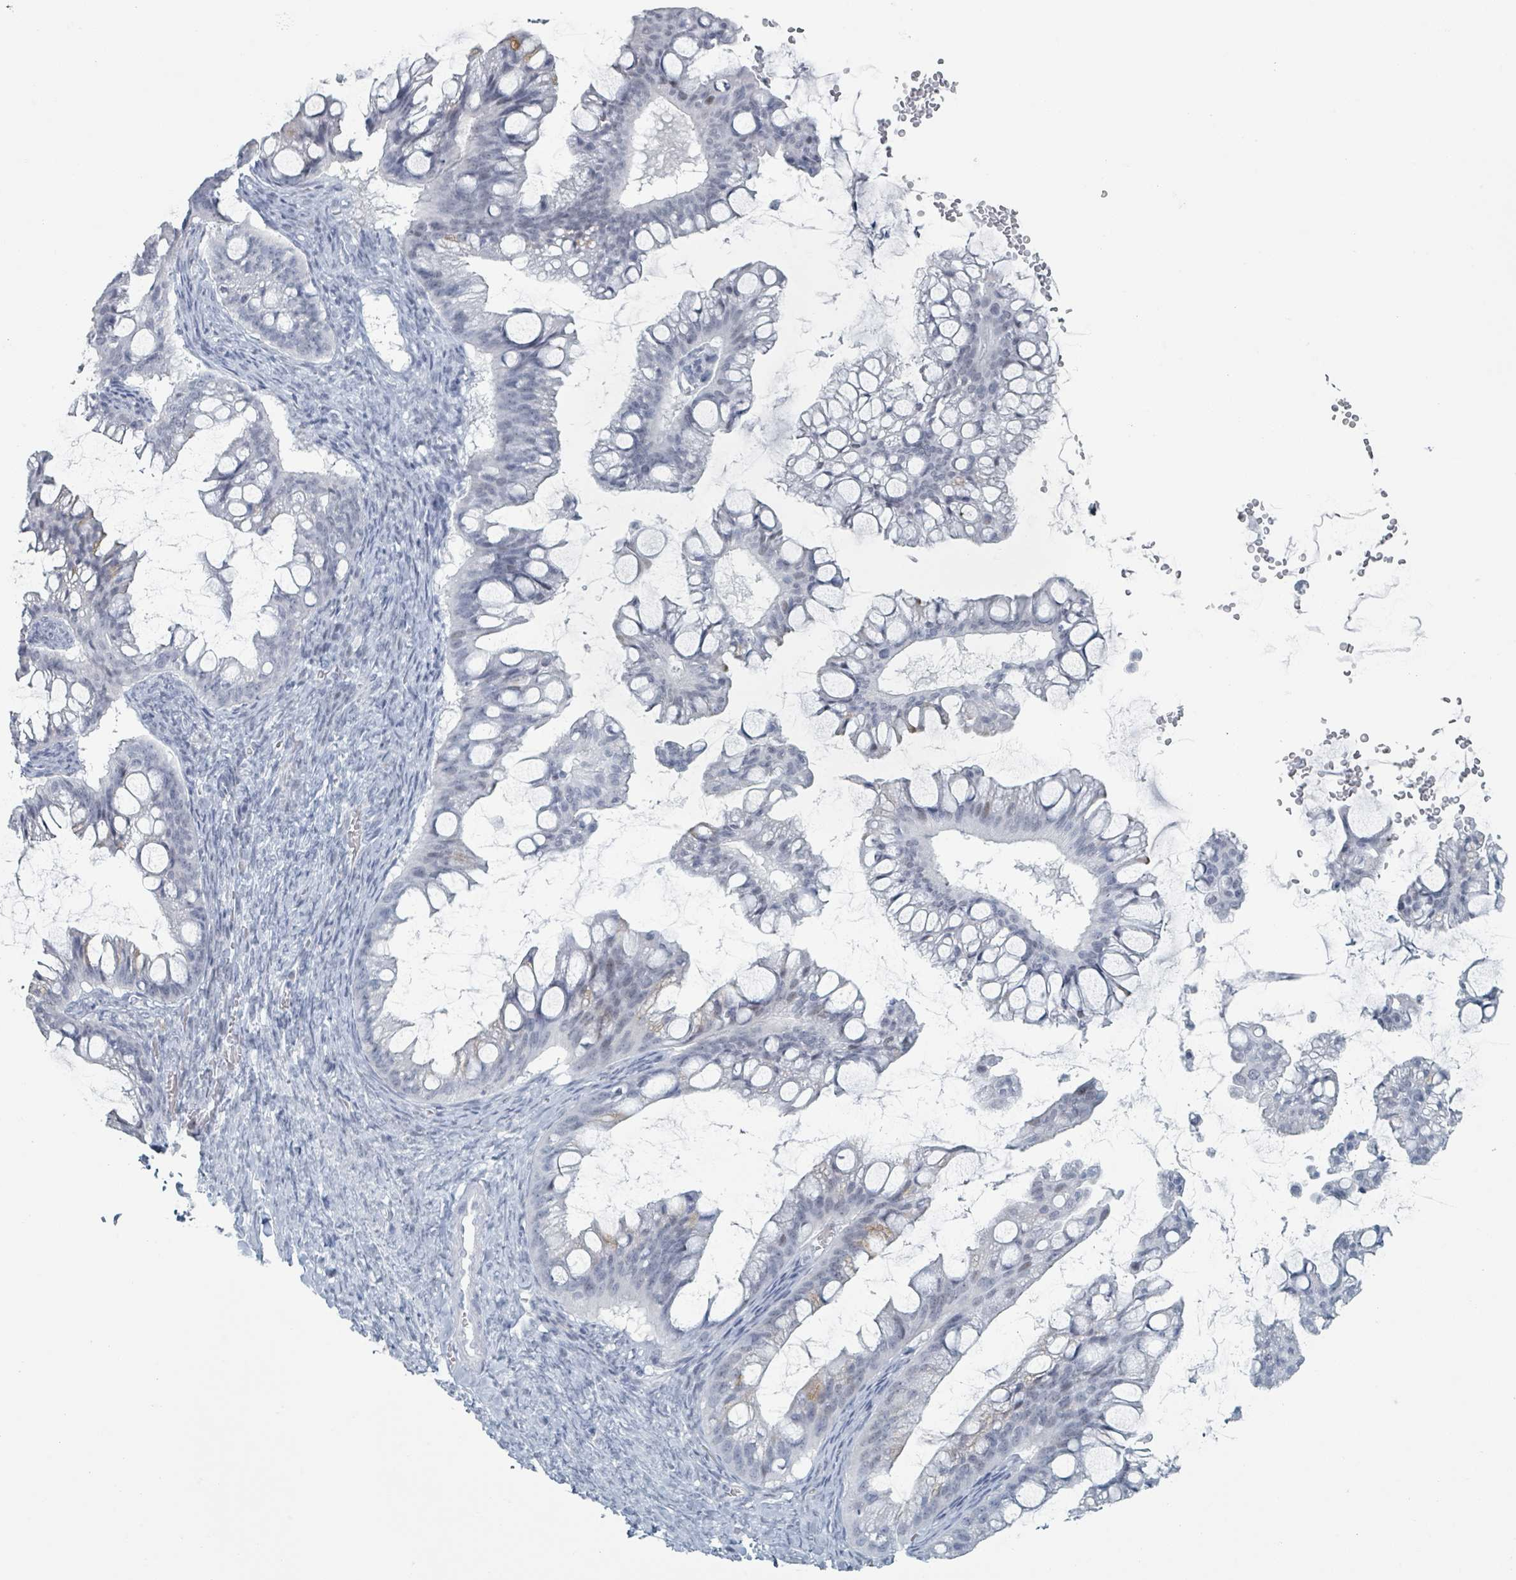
{"staining": {"intensity": "negative", "quantity": "none", "location": "none"}, "tissue": "ovarian cancer", "cell_type": "Tumor cells", "image_type": "cancer", "snomed": [{"axis": "morphology", "description": "Cystadenocarcinoma, mucinous, NOS"}, {"axis": "topography", "description": "Ovary"}], "caption": "High magnification brightfield microscopy of ovarian cancer stained with DAB (3,3'-diaminobenzidine) (brown) and counterstained with hematoxylin (blue): tumor cells show no significant positivity.", "gene": "GPR15LG", "patient": {"sex": "female", "age": 73}}